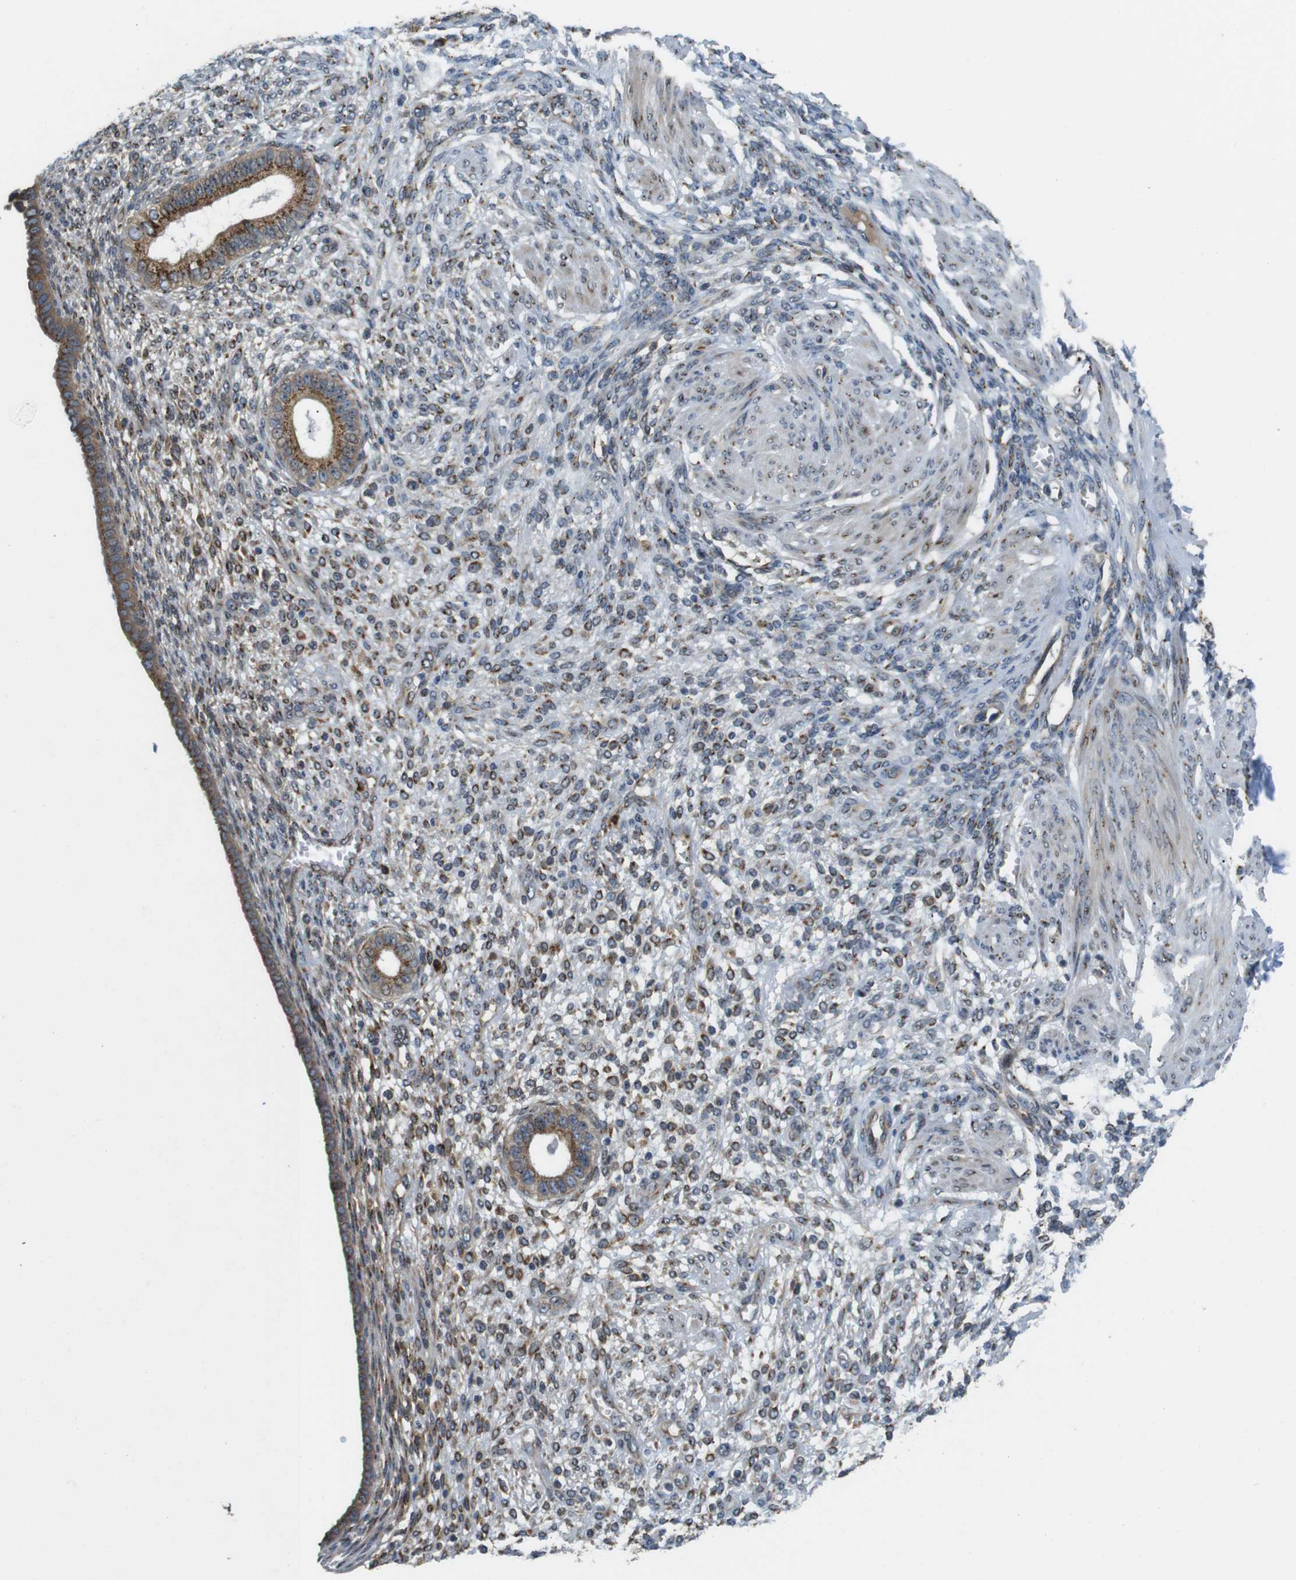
{"staining": {"intensity": "negative", "quantity": "none", "location": "none"}, "tissue": "endometrium", "cell_type": "Cells in endometrial stroma", "image_type": "normal", "snomed": [{"axis": "morphology", "description": "Normal tissue, NOS"}, {"axis": "topography", "description": "Endometrium"}], "caption": "Immunohistochemistry (IHC) of normal human endometrium shows no staining in cells in endometrial stroma. (Brightfield microscopy of DAB IHC at high magnification).", "gene": "TMEM143", "patient": {"sex": "female", "age": 72}}